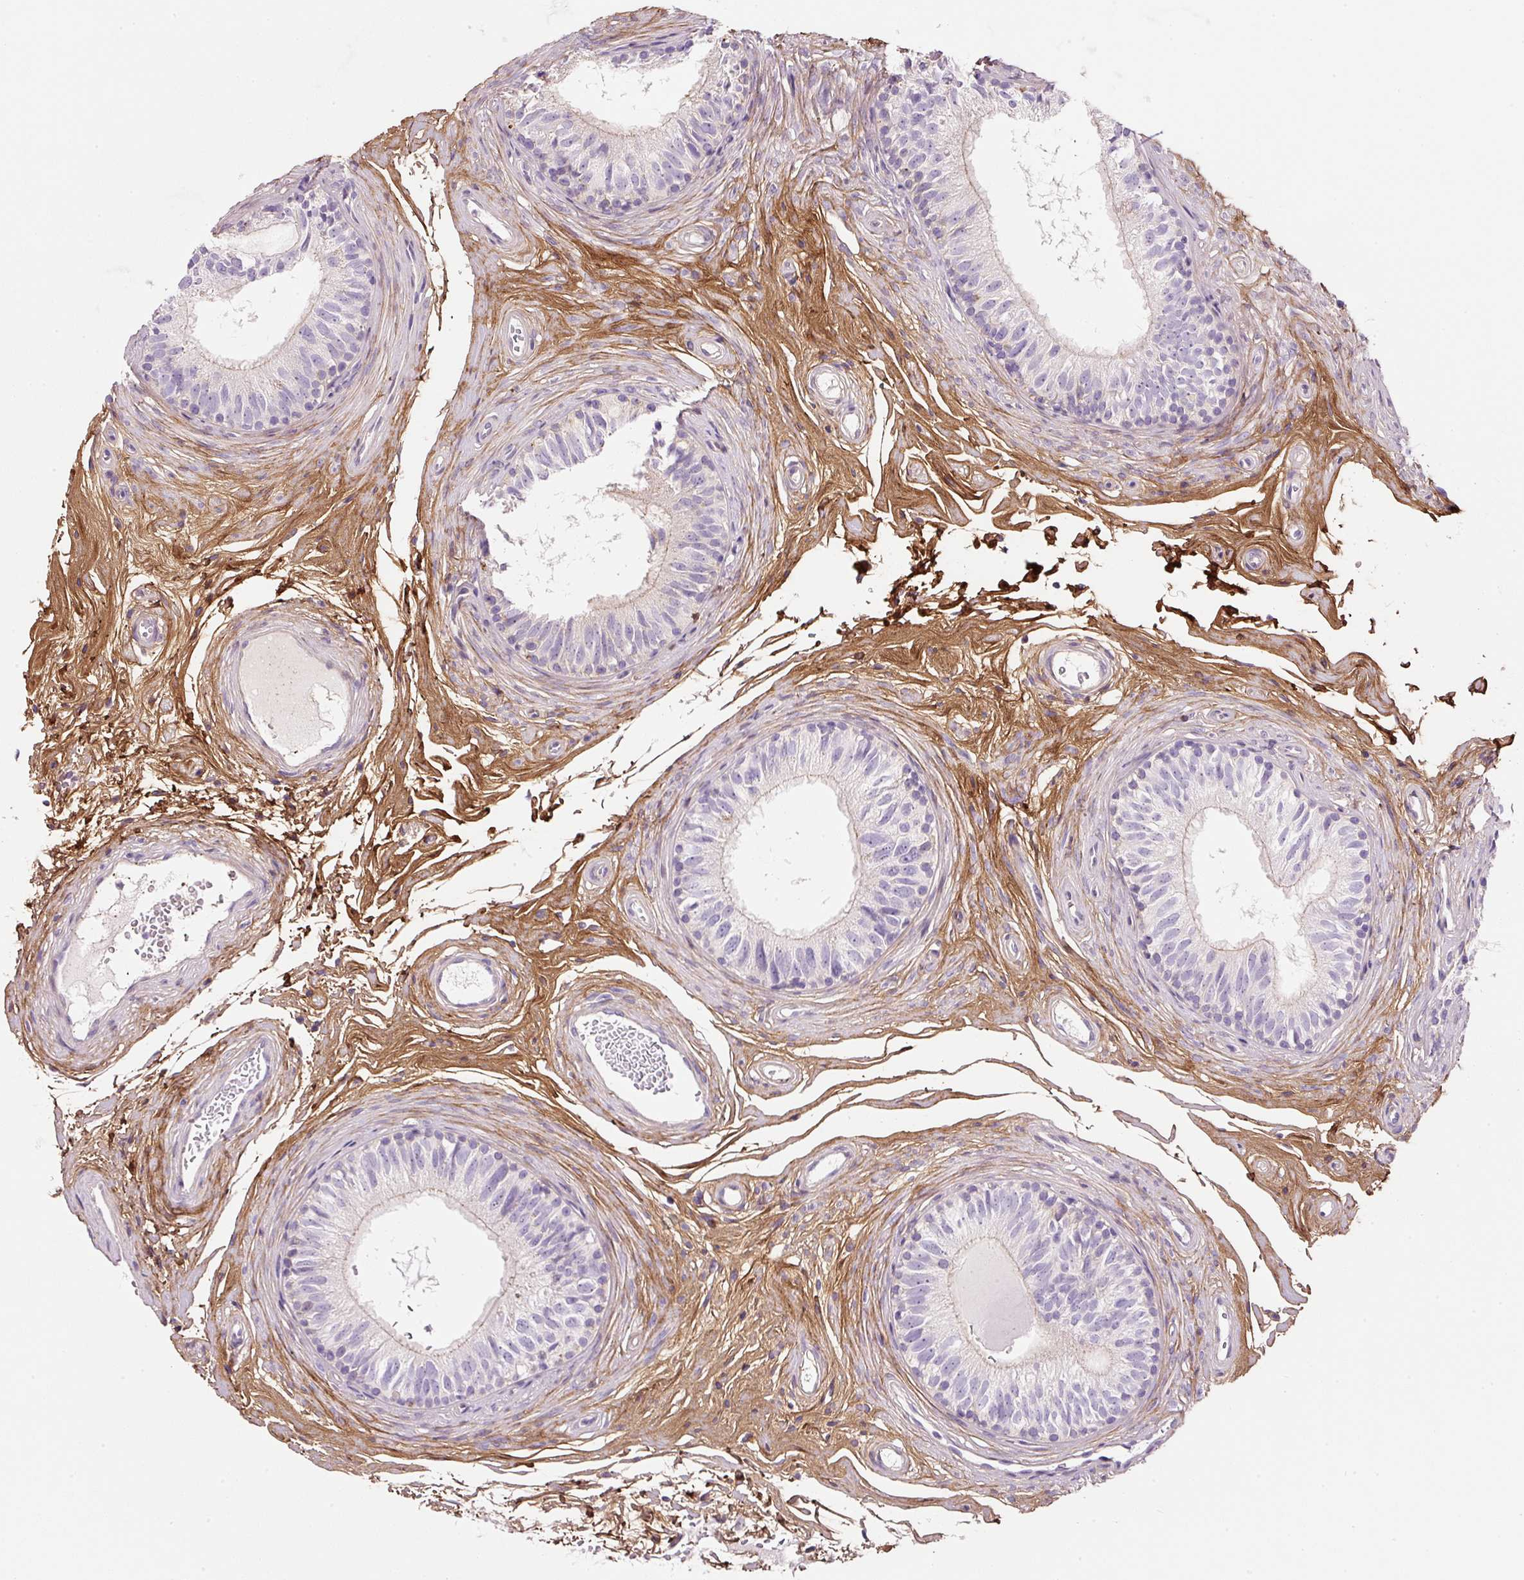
{"staining": {"intensity": "negative", "quantity": "none", "location": "none"}, "tissue": "epididymis", "cell_type": "Glandular cells", "image_type": "normal", "snomed": [{"axis": "morphology", "description": "Normal tissue, NOS"}, {"axis": "topography", "description": "Epididymis"}], "caption": "High magnification brightfield microscopy of benign epididymis stained with DAB (brown) and counterstained with hematoxylin (blue): glandular cells show no significant staining. (Brightfield microscopy of DAB immunohistochemistry (IHC) at high magnification).", "gene": "SOS2", "patient": {"sex": "male", "age": 45}}